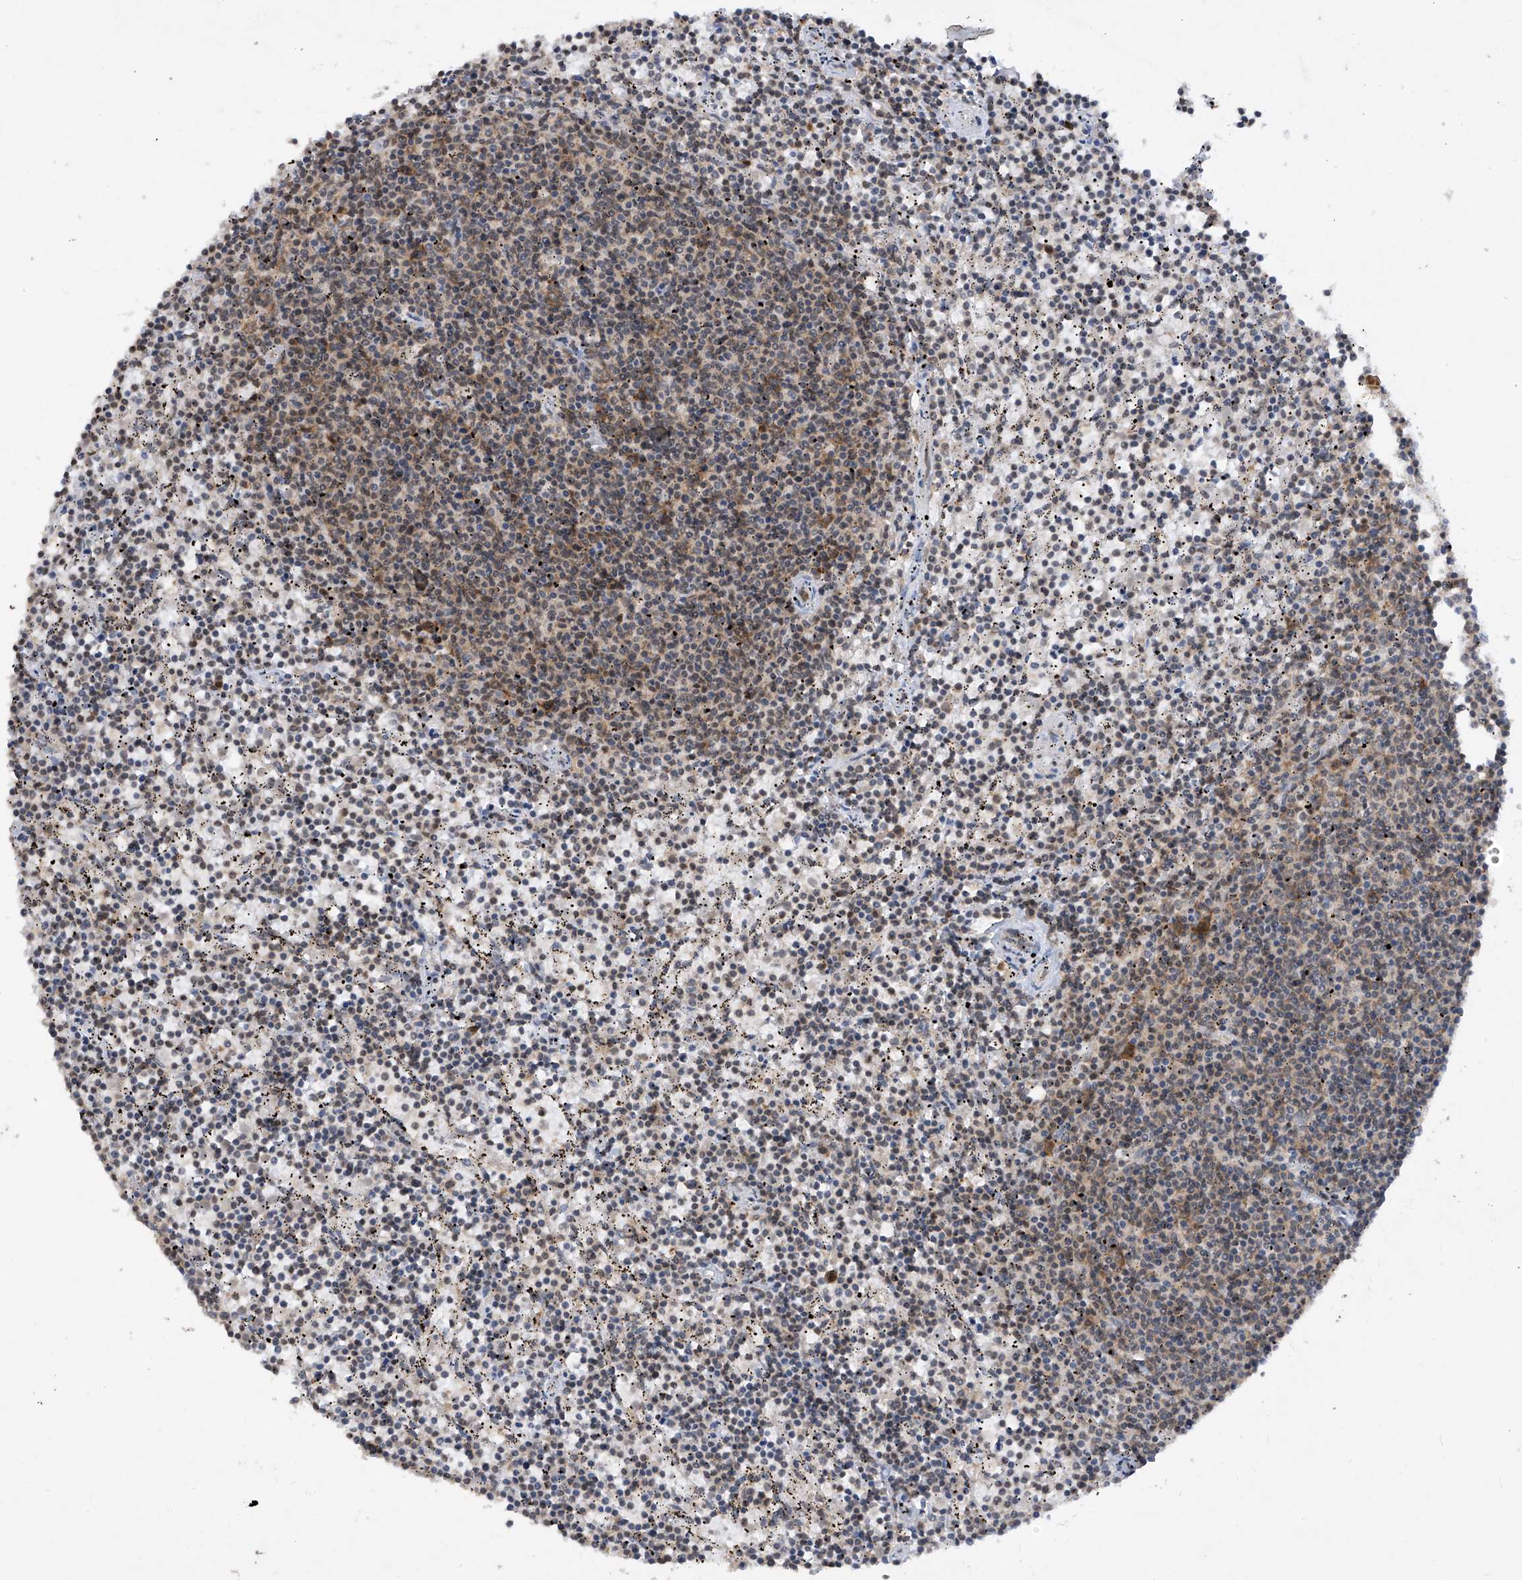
{"staining": {"intensity": "weak", "quantity": "25%-75%", "location": "cytoplasmic/membranous"}, "tissue": "lymphoma", "cell_type": "Tumor cells", "image_type": "cancer", "snomed": [{"axis": "morphology", "description": "Malignant lymphoma, non-Hodgkin's type, Low grade"}, {"axis": "topography", "description": "Spleen"}], "caption": "Weak cytoplasmic/membranous protein positivity is present in approximately 25%-75% of tumor cells in lymphoma. Nuclei are stained in blue.", "gene": "RPL34", "patient": {"sex": "female", "age": 50}}